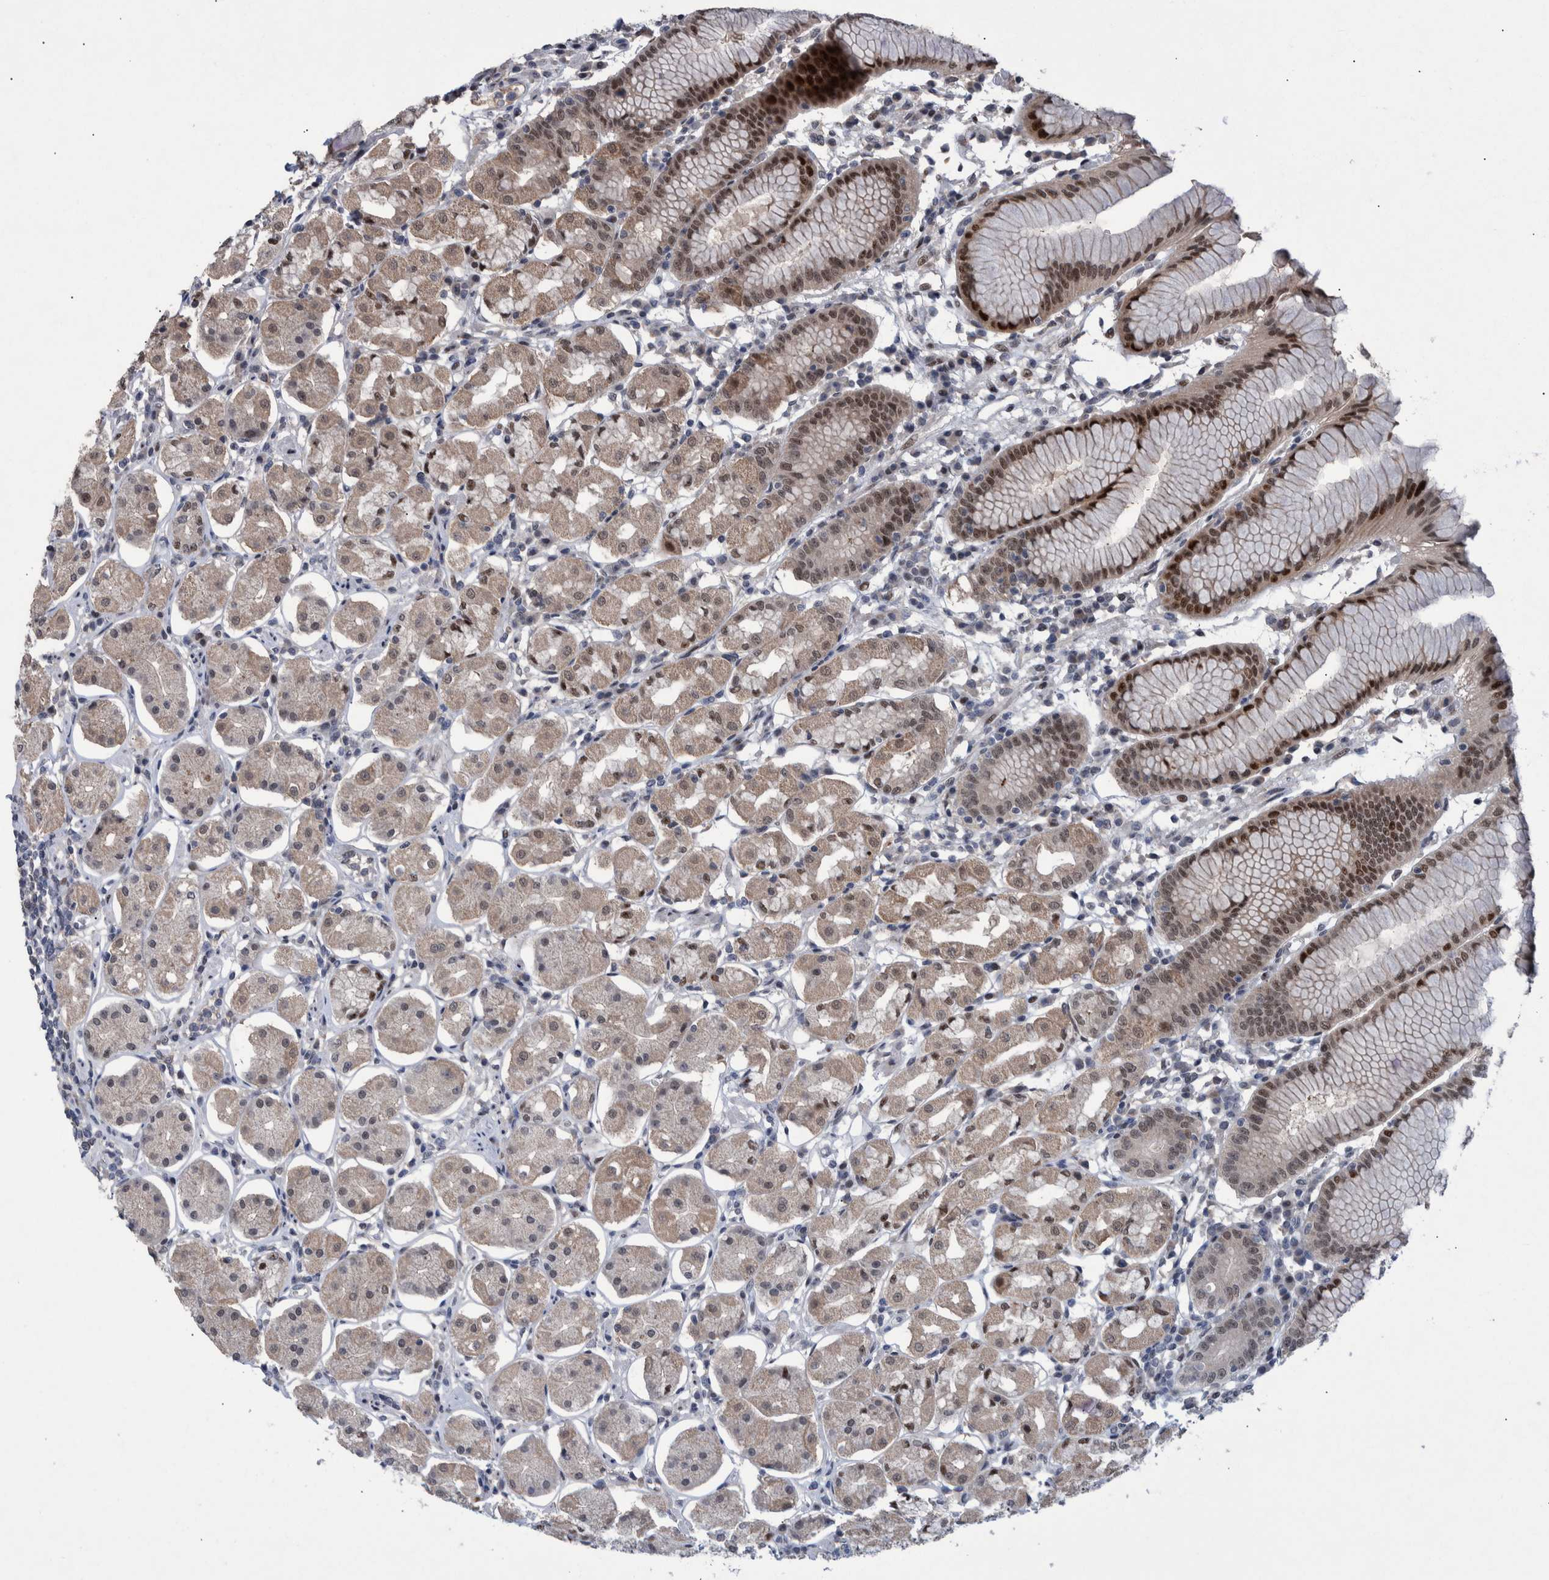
{"staining": {"intensity": "moderate", "quantity": "25%-75%", "location": "cytoplasmic/membranous,nuclear"}, "tissue": "stomach", "cell_type": "Glandular cells", "image_type": "normal", "snomed": [{"axis": "morphology", "description": "Normal tissue, NOS"}, {"axis": "topography", "description": "Stomach"}, {"axis": "topography", "description": "Stomach, lower"}], "caption": "Immunohistochemistry (IHC) staining of unremarkable stomach, which displays medium levels of moderate cytoplasmic/membranous,nuclear expression in approximately 25%-75% of glandular cells indicating moderate cytoplasmic/membranous,nuclear protein expression. The staining was performed using DAB (brown) for protein detection and nuclei were counterstained in hematoxylin (blue).", "gene": "ESRP1", "patient": {"sex": "female", "age": 56}}